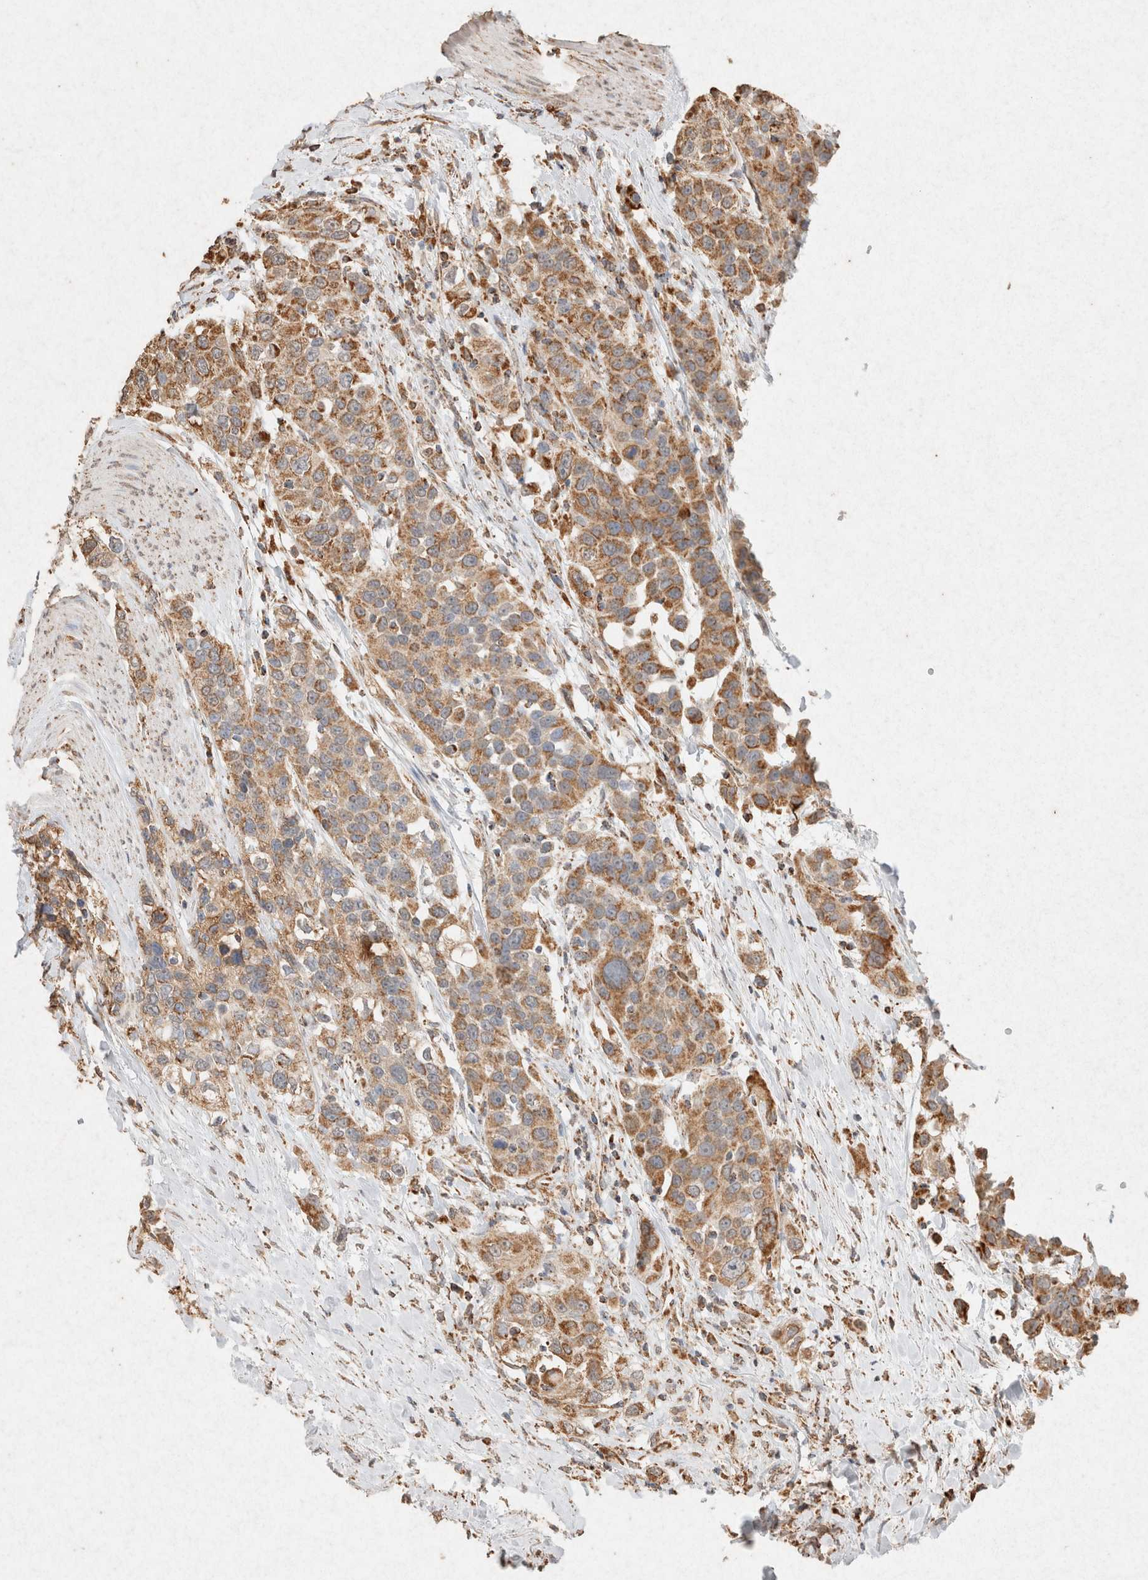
{"staining": {"intensity": "moderate", "quantity": ">75%", "location": "cytoplasmic/membranous"}, "tissue": "urothelial cancer", "cell_type": "Tumor cells", "image_type": "cancer", "snomed": [{"axis": "morphology", "description": "Urothelial carcinoma, High grade"}, {"axis": "topography", "description": "Urinary bladder"}], "caption": "Immunohistochemical staining of human urothelial cancer shows moderate cytoplasmic/membranous protein positivity in about >75% of tumor cells.", "gene": "SDC2", "patient": {"sex": "female", "age": 80}}